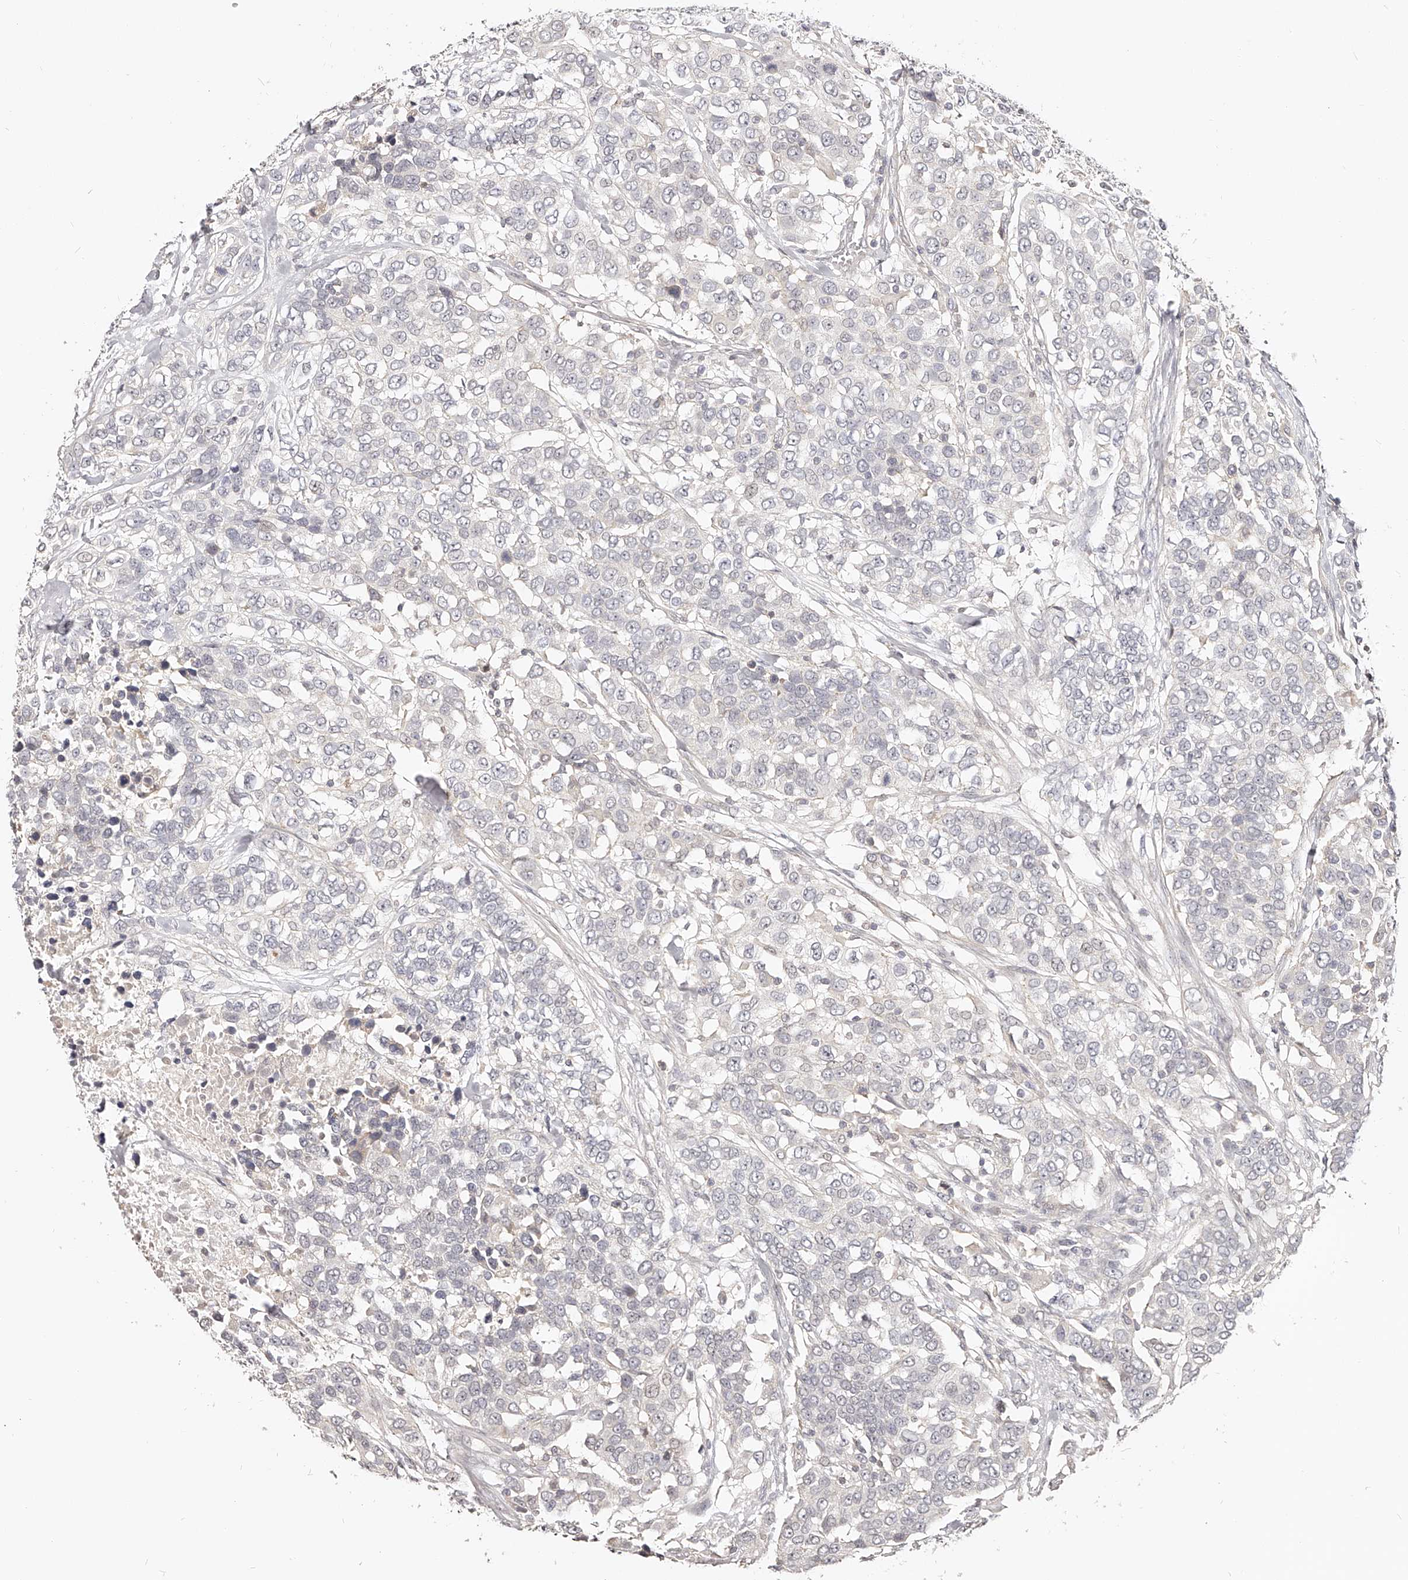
{"staining": {"intensity": "negative", "quantity": "none", "location": "none"}, "tissue": "urothelial cancer", "cell_type": "Tumor cells", "image_type": "cancer", "snomed": [{"axis": "morphology", "description": "Urothelial carcinoma, High grade"}, {"axis": "topography", "description": "Urinary bladder"}], "caption": "High power microscopy micrograph of an IHC image of urothelial cancer, revealing no significant expression in tumor cells.", "gene": "ZNF789", "patient": {"sex": "female", "age": 80}}